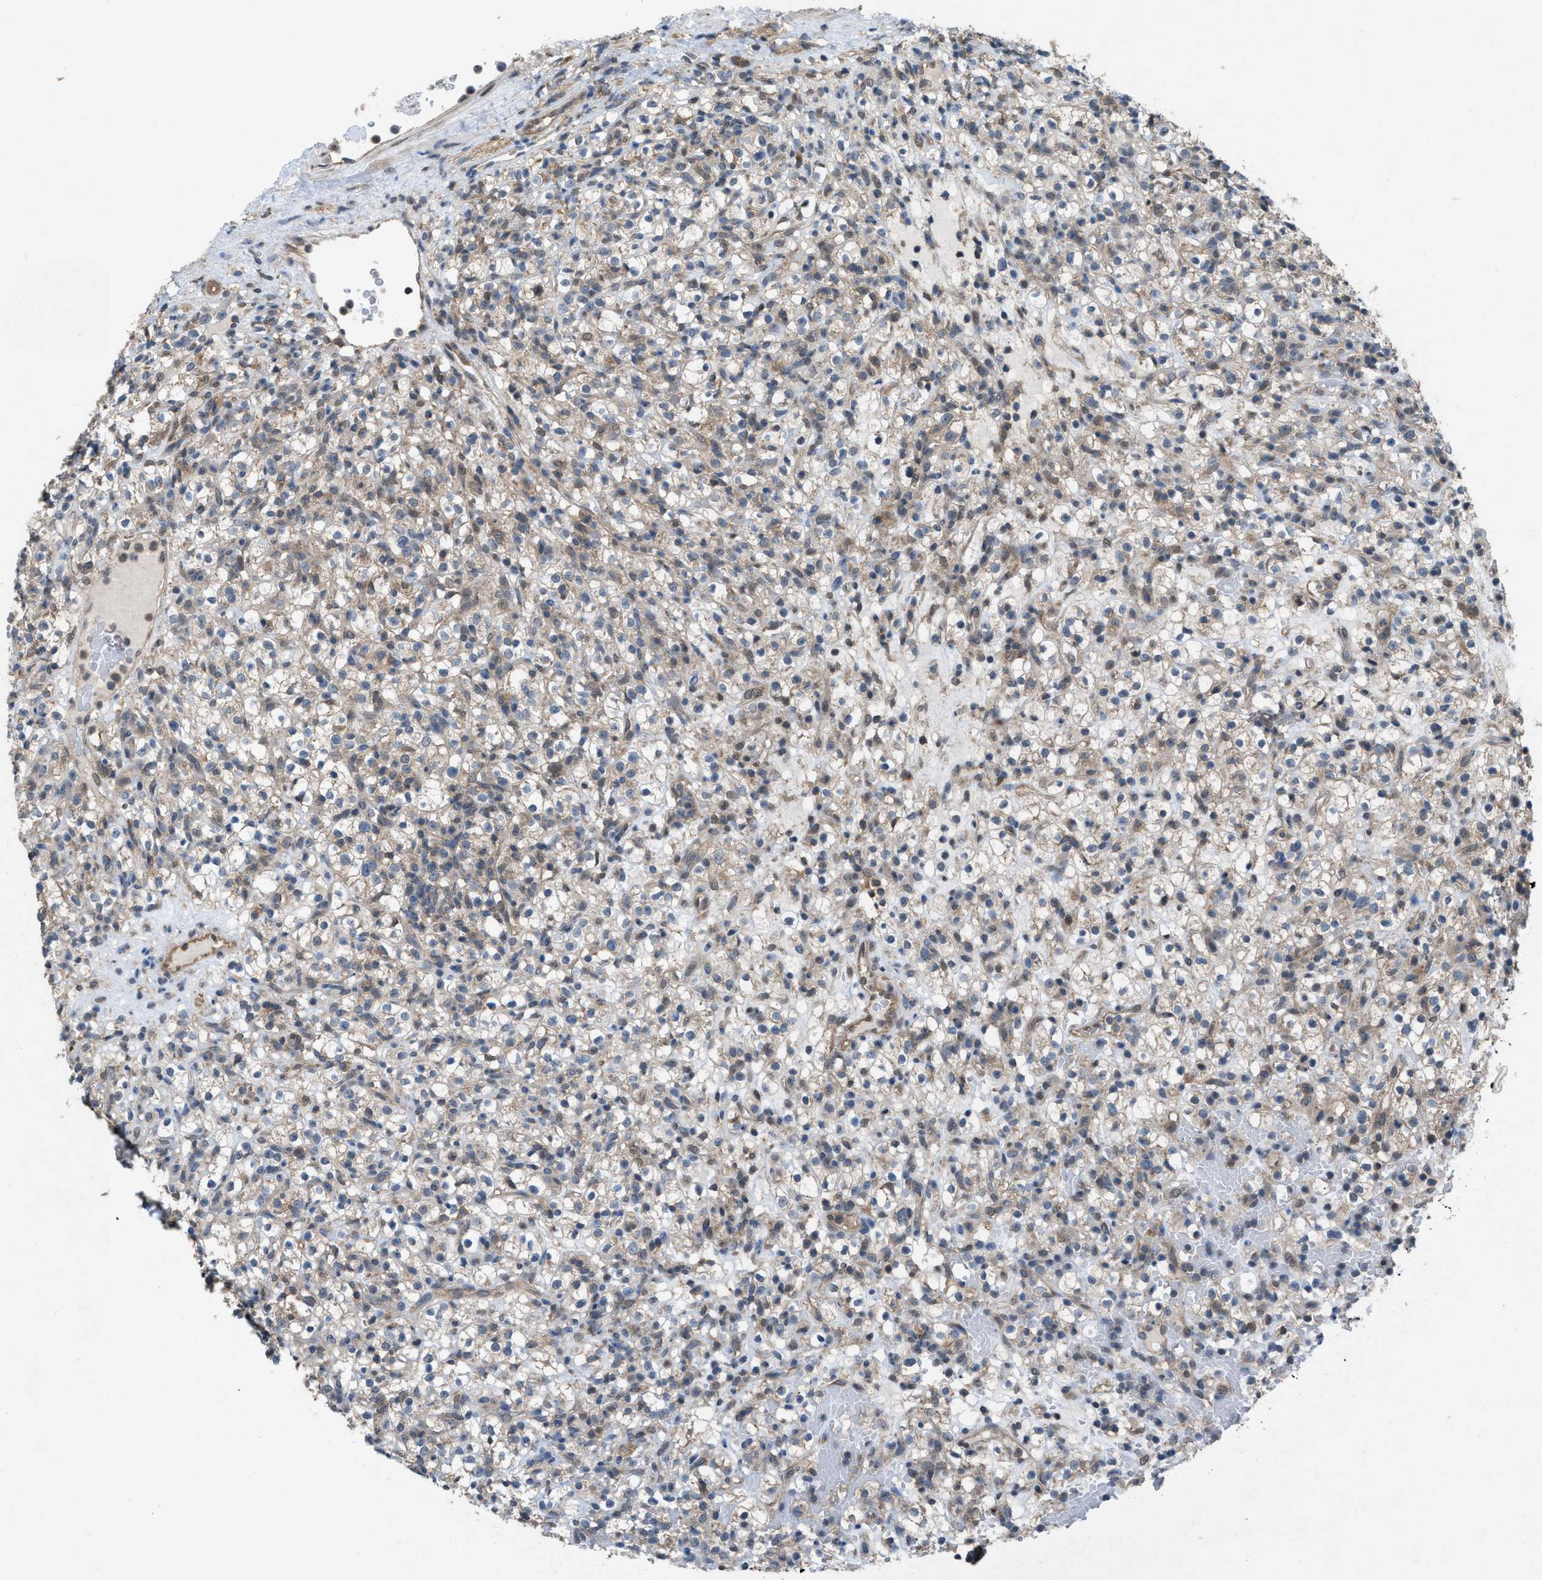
{"staining": {"intensity": "weak", "quantity": "<25%", "location": "cytoplasmic/membranous"}, "tissue": "renal cancer", "cell_type": "Tumor cells", "image_type": "cancer", "snomed": [{"axis": "morphology", "description": "Normal tissue, NOS"}, {"axis": "morphology", "description": "Adenocarcinoma, NOS"}, {"axis": "topography", "description": "Kidney"}], "caption": "This photomicrograph is of renal cancer (adenocarcinoma) stained with immunohistochemistry to label a protein in brown with the nuclei are counter-stained blue. There is no positivity in tumor cells. (DAB (3,3'-diaminobenzidine) immunohistochemistry, high magnification).", "gene": "PLAA", "patient": {"sex": "female", "age": 72}}